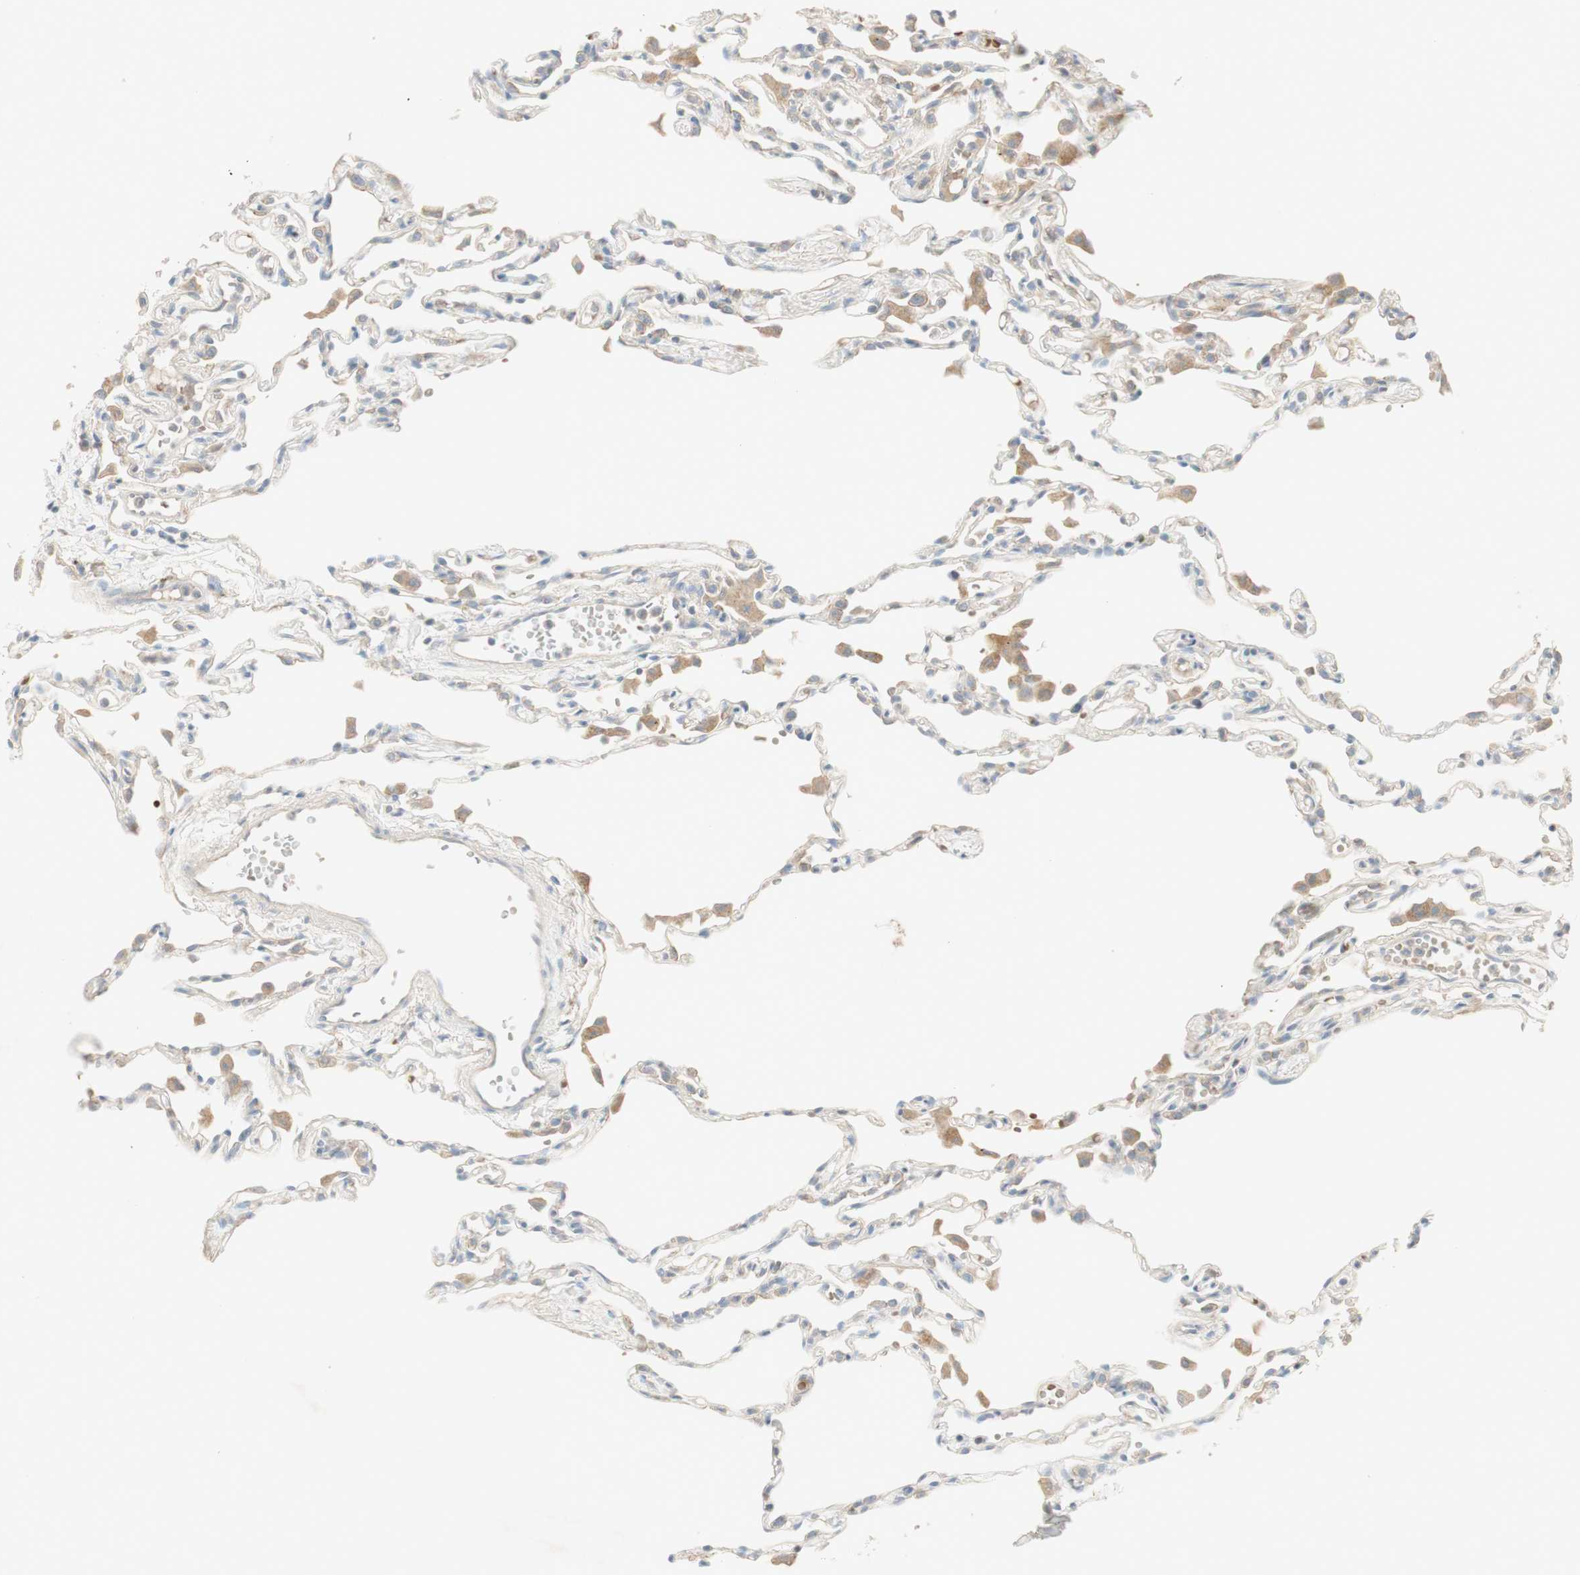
{"staining": {"intensity": "weak", "quantity": "25%-75%", "location": "cytoplasmic/membranous"}, "tissue": "lung", "cell_type": "Alveolar cells", "image_type": "normal", "snomed": [{"axis": "morphology", "description": "Normal tissue, NOS"}, {"axis": "topography", "description": "Lung"}], "caption": "Lung stained with DAB IHC exhibits low levels of weak cytoplasmic/membranous expression in about 25%-75% of alveolar cells.", "gene": "PTGER4", "patient": {"sex": "female", "age": 49}}